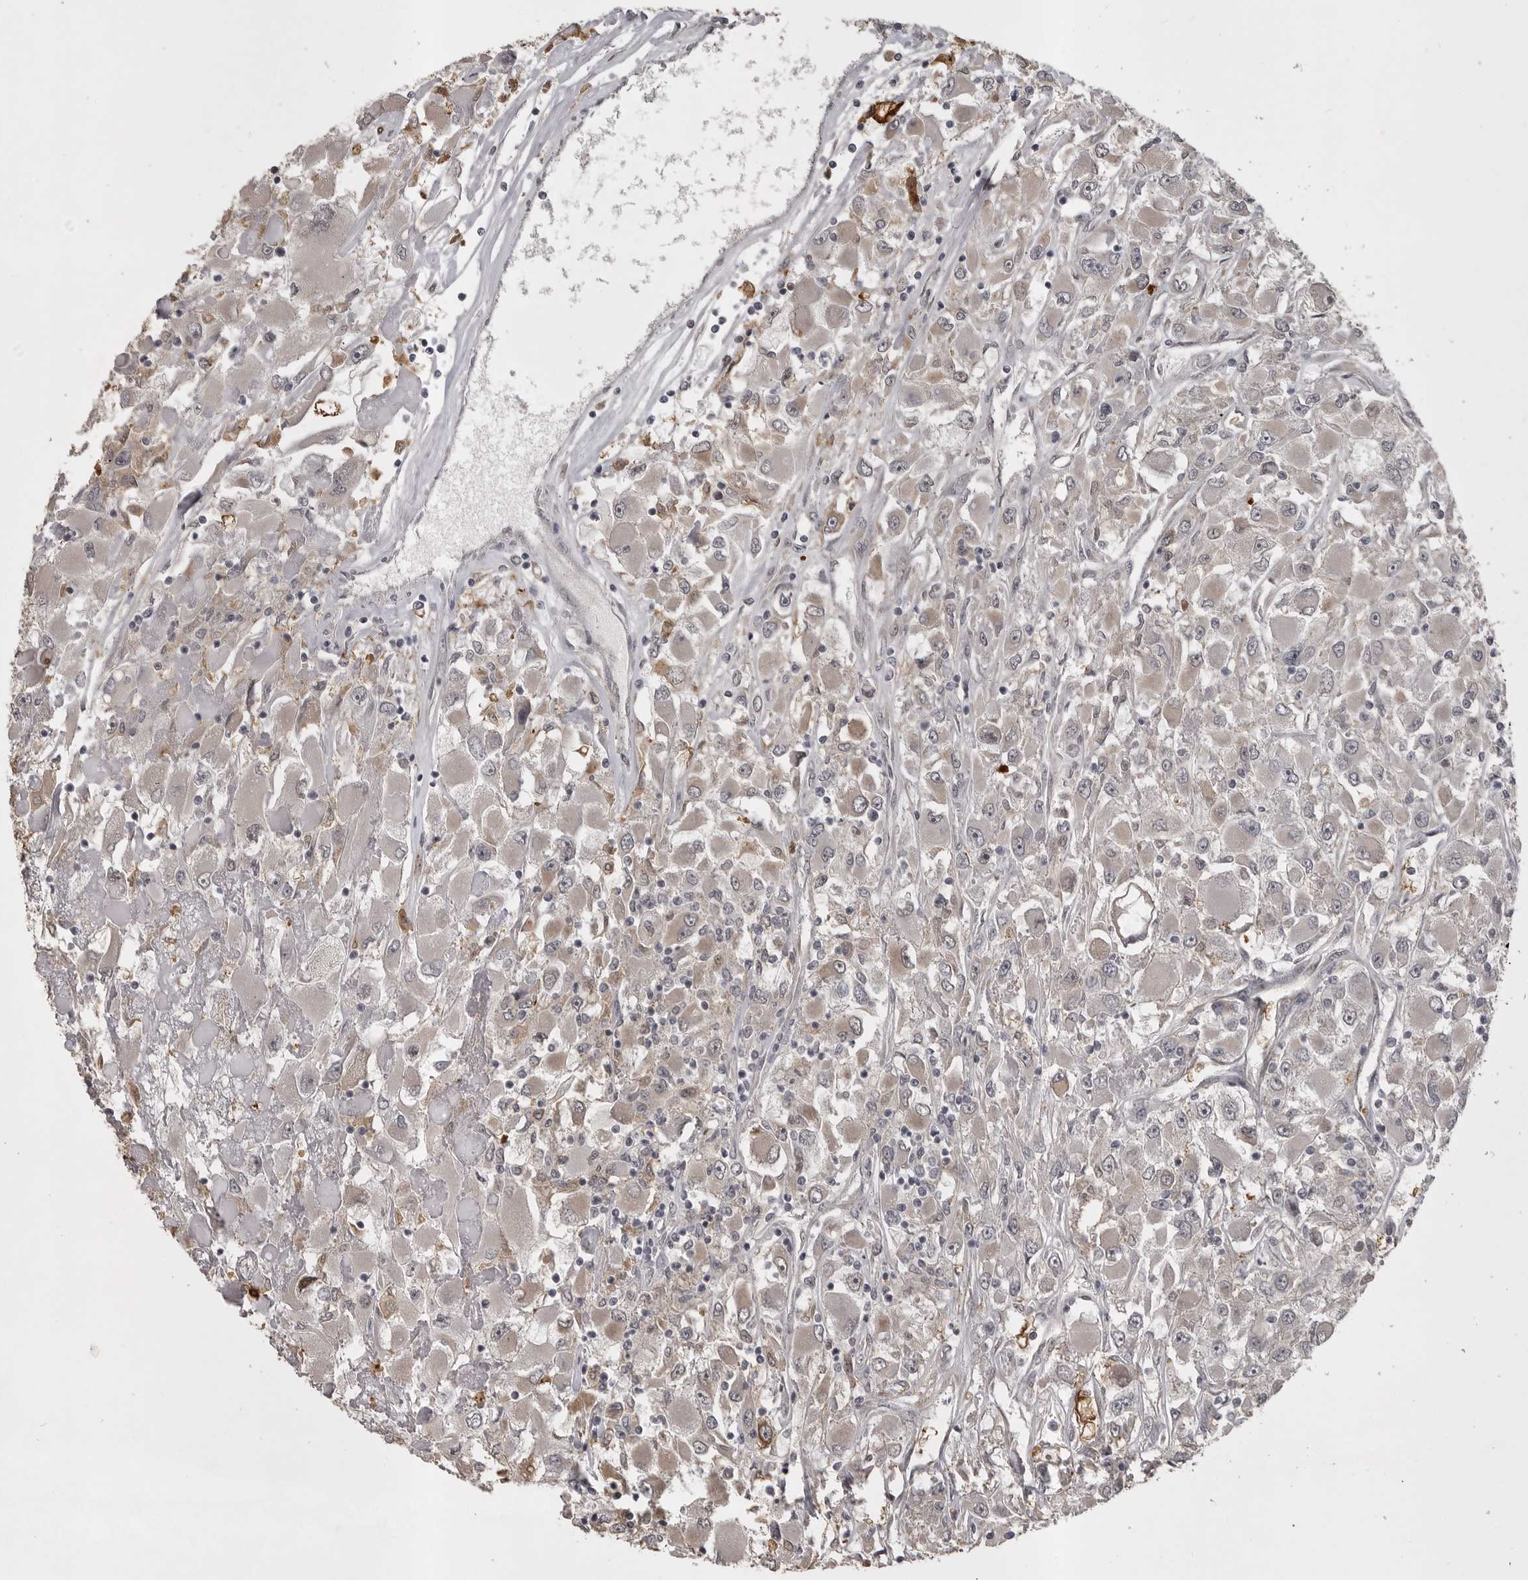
{"staining": {"intensity": "negative", "quantity": "none", "location": "none"}, "tissue": "renal cancer", "cell_type": "Tumor cells", "image_type": "cancer", "snomed": [{"axis": "morphology", "description": "Adenocarcinoma, NOS"}, {"axis": "topography", "description": "Kidney"}], "caption": "Immunohistochemistry (IHC) histopathology image of renal adenocarcinoma stained for a protein (brown), which exhibits no positivity in tumor cells.", "gene": "SNX16", "patient": {"sex": "female", "age": 52}}